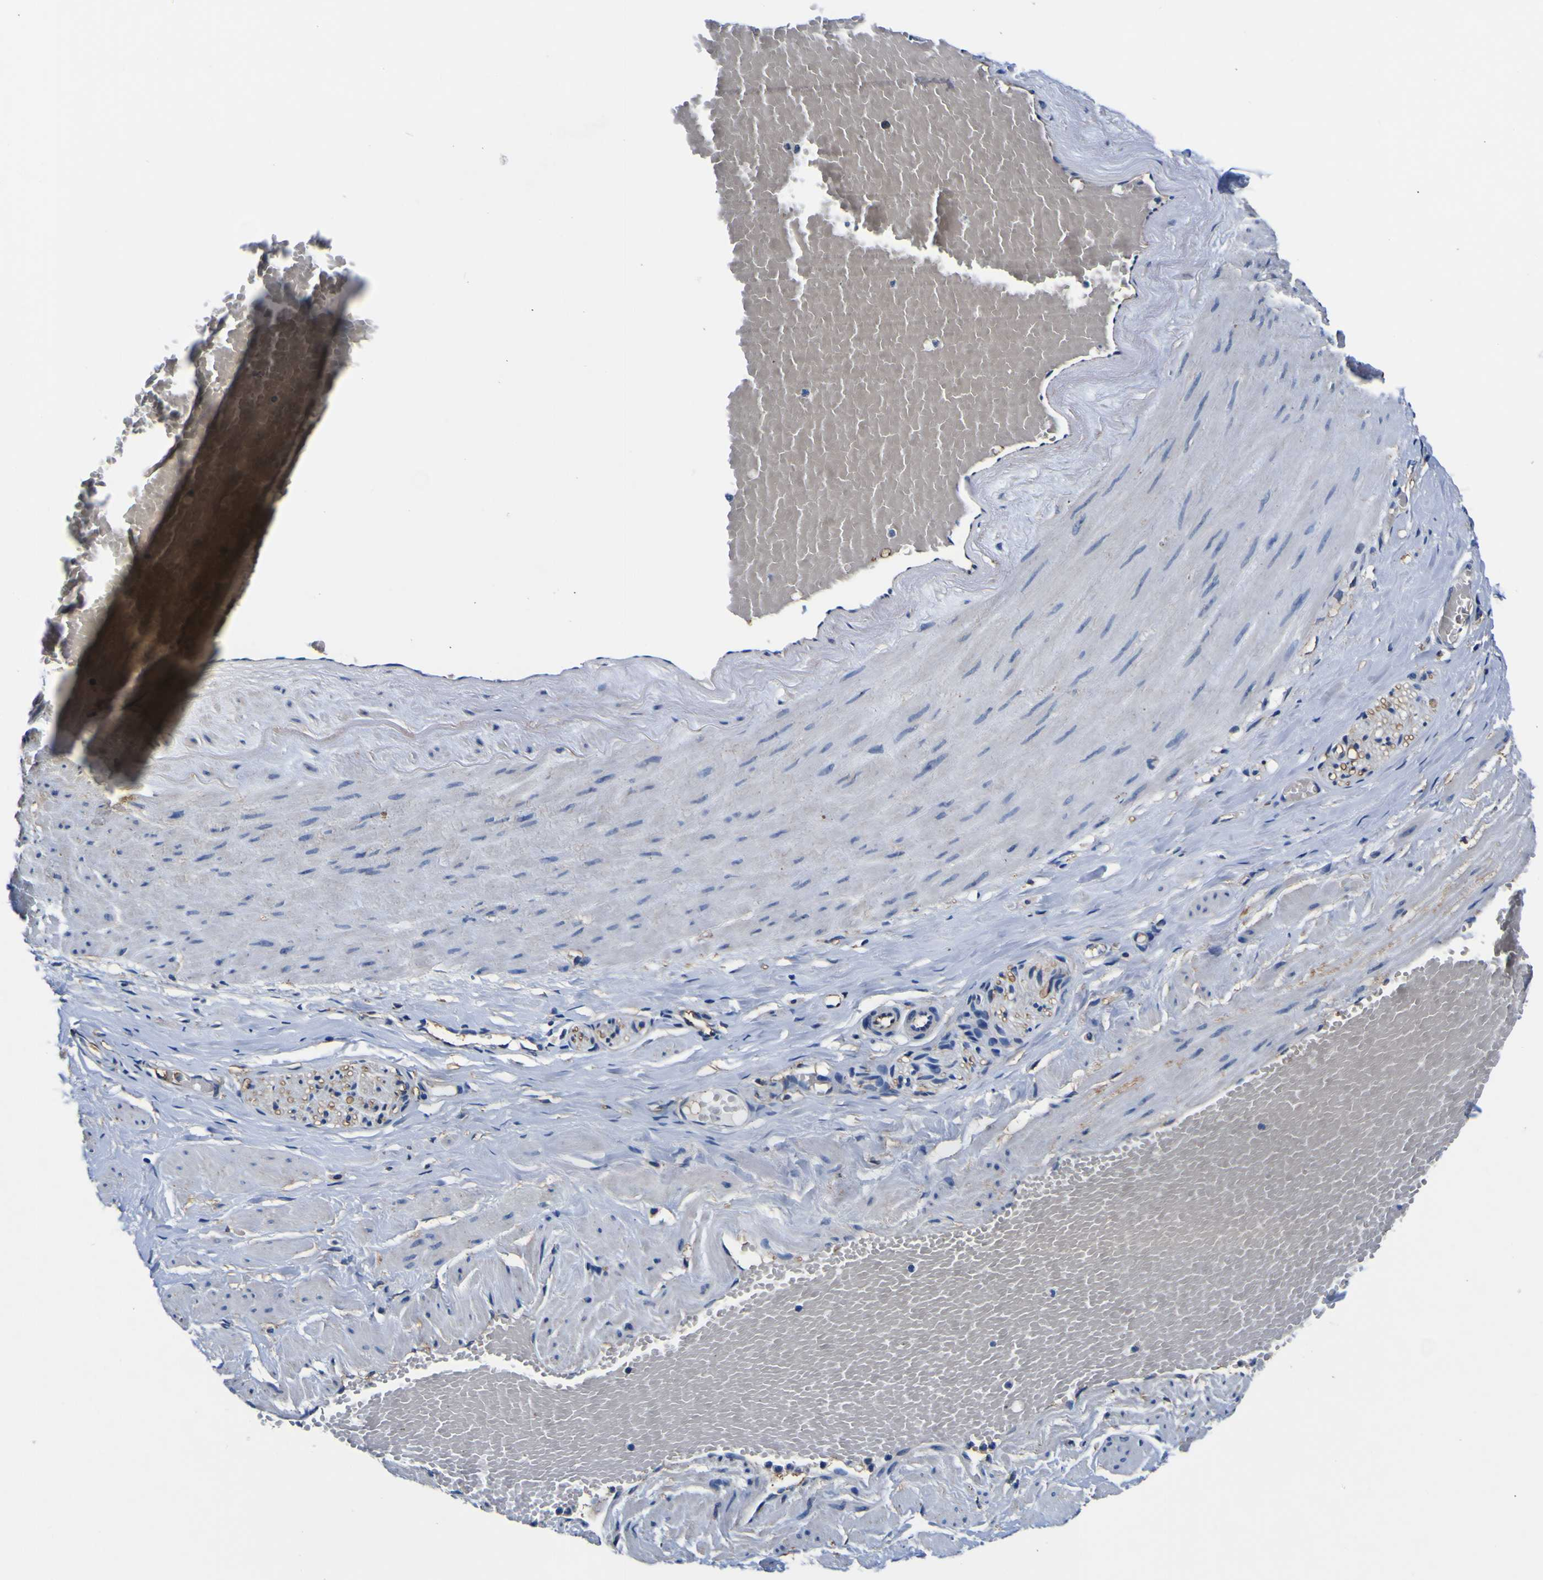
{"staining": {"intensity": "negative", "quantity": "none", "location": "none"}, "tissue": "adipose tissue", "cell_type": "Adipocytes", "image_type": "normal", "snomed": [{"axis": "morphology", "description": "Normal tissue, NOS"}, {"axis": "topography", "description": "Soft tissue"}, {"axis": "topography", "description": "Vascular tissue"}], "caption": "IHC micrograph of unremarkable adipose tissue stained for a protein (brown), which reveals no positivity in adipocytes. The staining is performed using DAB brown chromogen with nuclei counter-stained in using hematoxylin.", "gene": "PXDN", "patient": {"sex": "female", "age": 35}}